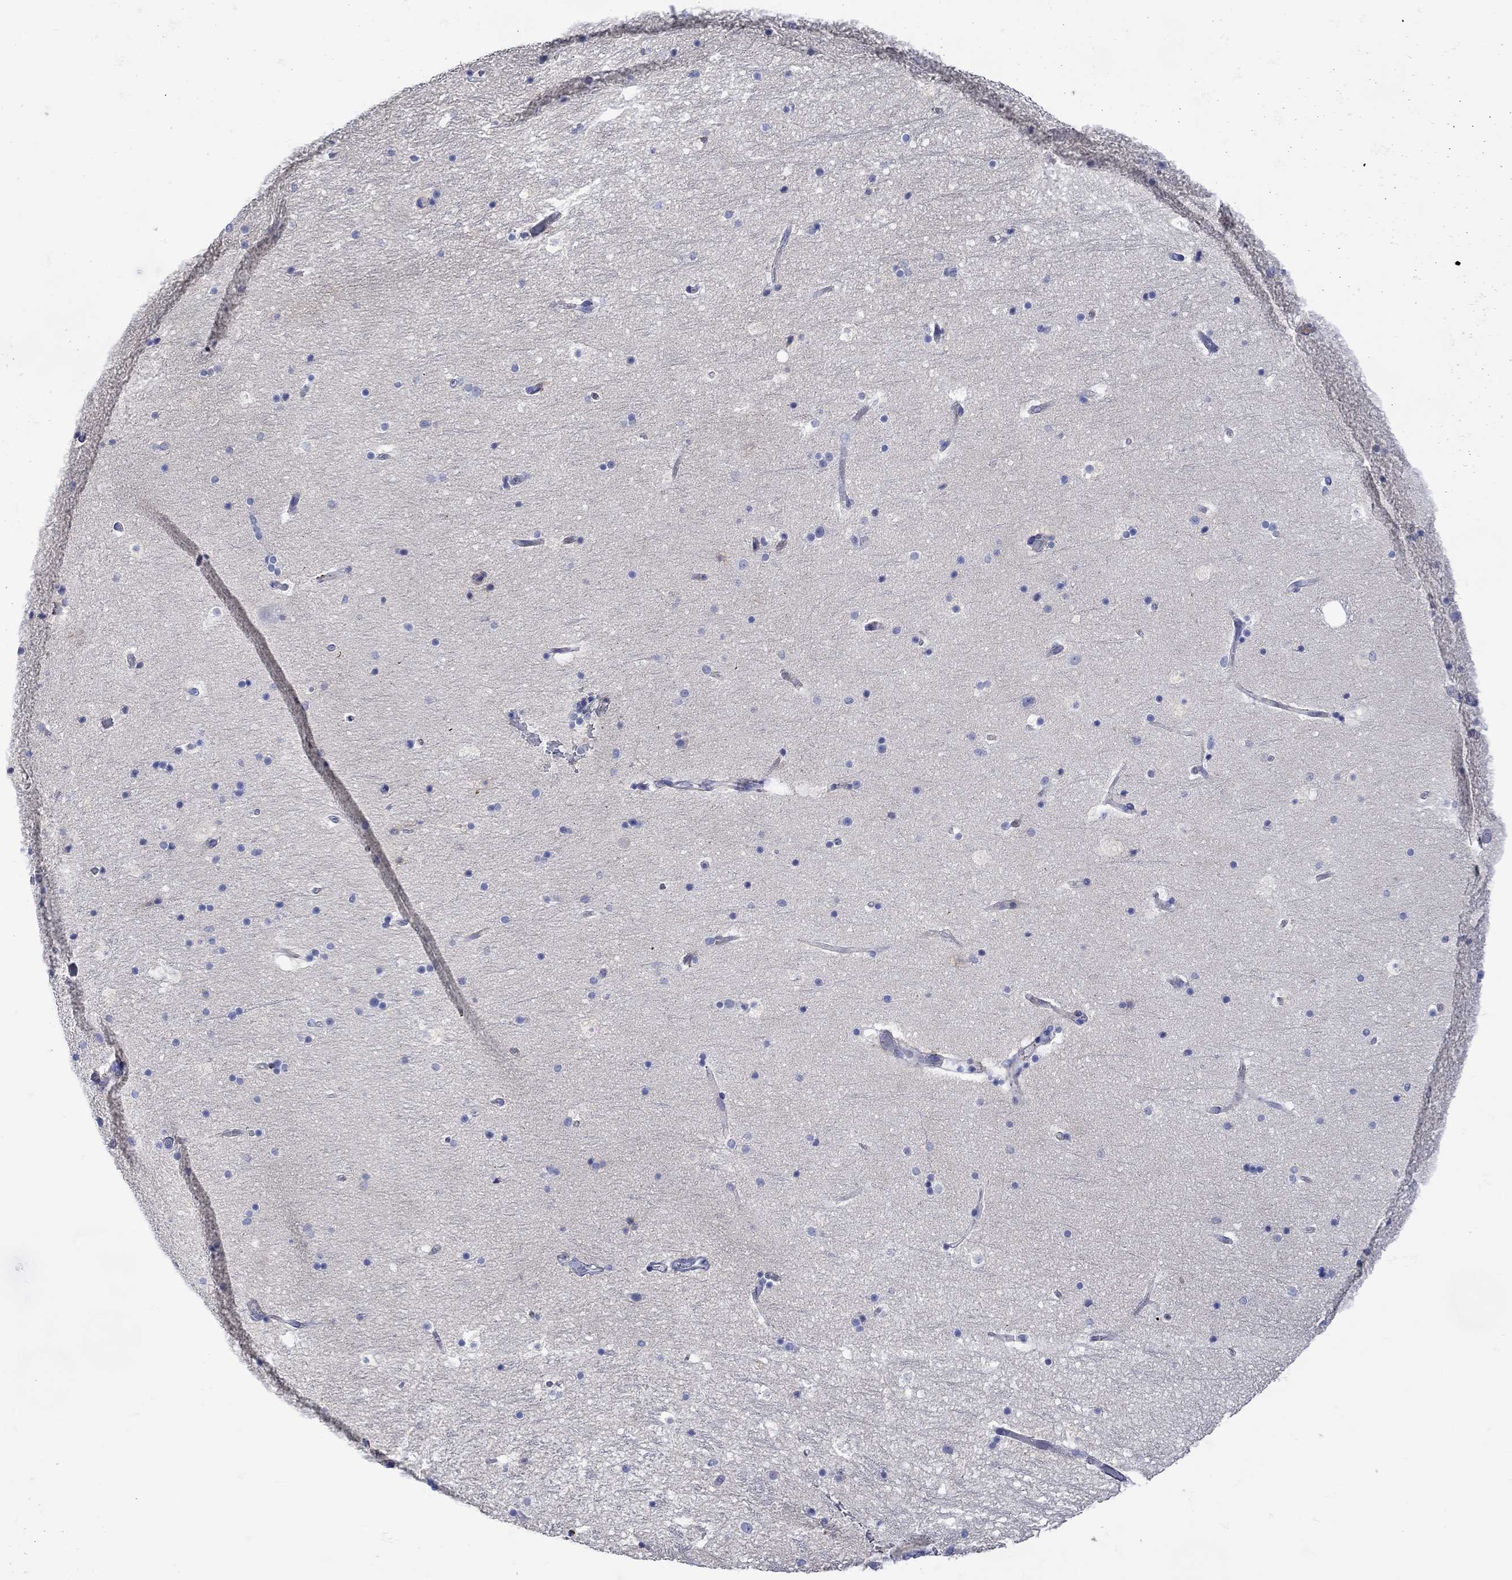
{"staining": {"intensity": "negative", "quantity": "none", "location": "none"}, "tissue": "hippocampus", "cell_type": "Glial cells", "image_type": "normal", "snomed": [{"axis": "morphology", "description": "Normal tissue, NOS"}, {"axis": "topography", "description": "Hippocampus"}], "caption": "Immunohistochemistry (IHC) histopathology image of unremarkable hippocampus: hippocampus stained with DAB (3,3'-diaminobenzidine) reveals no significant protein expression in glial cells.", "gene": "ANKMY1", "patient": {"sex": "male", "age": 51}}